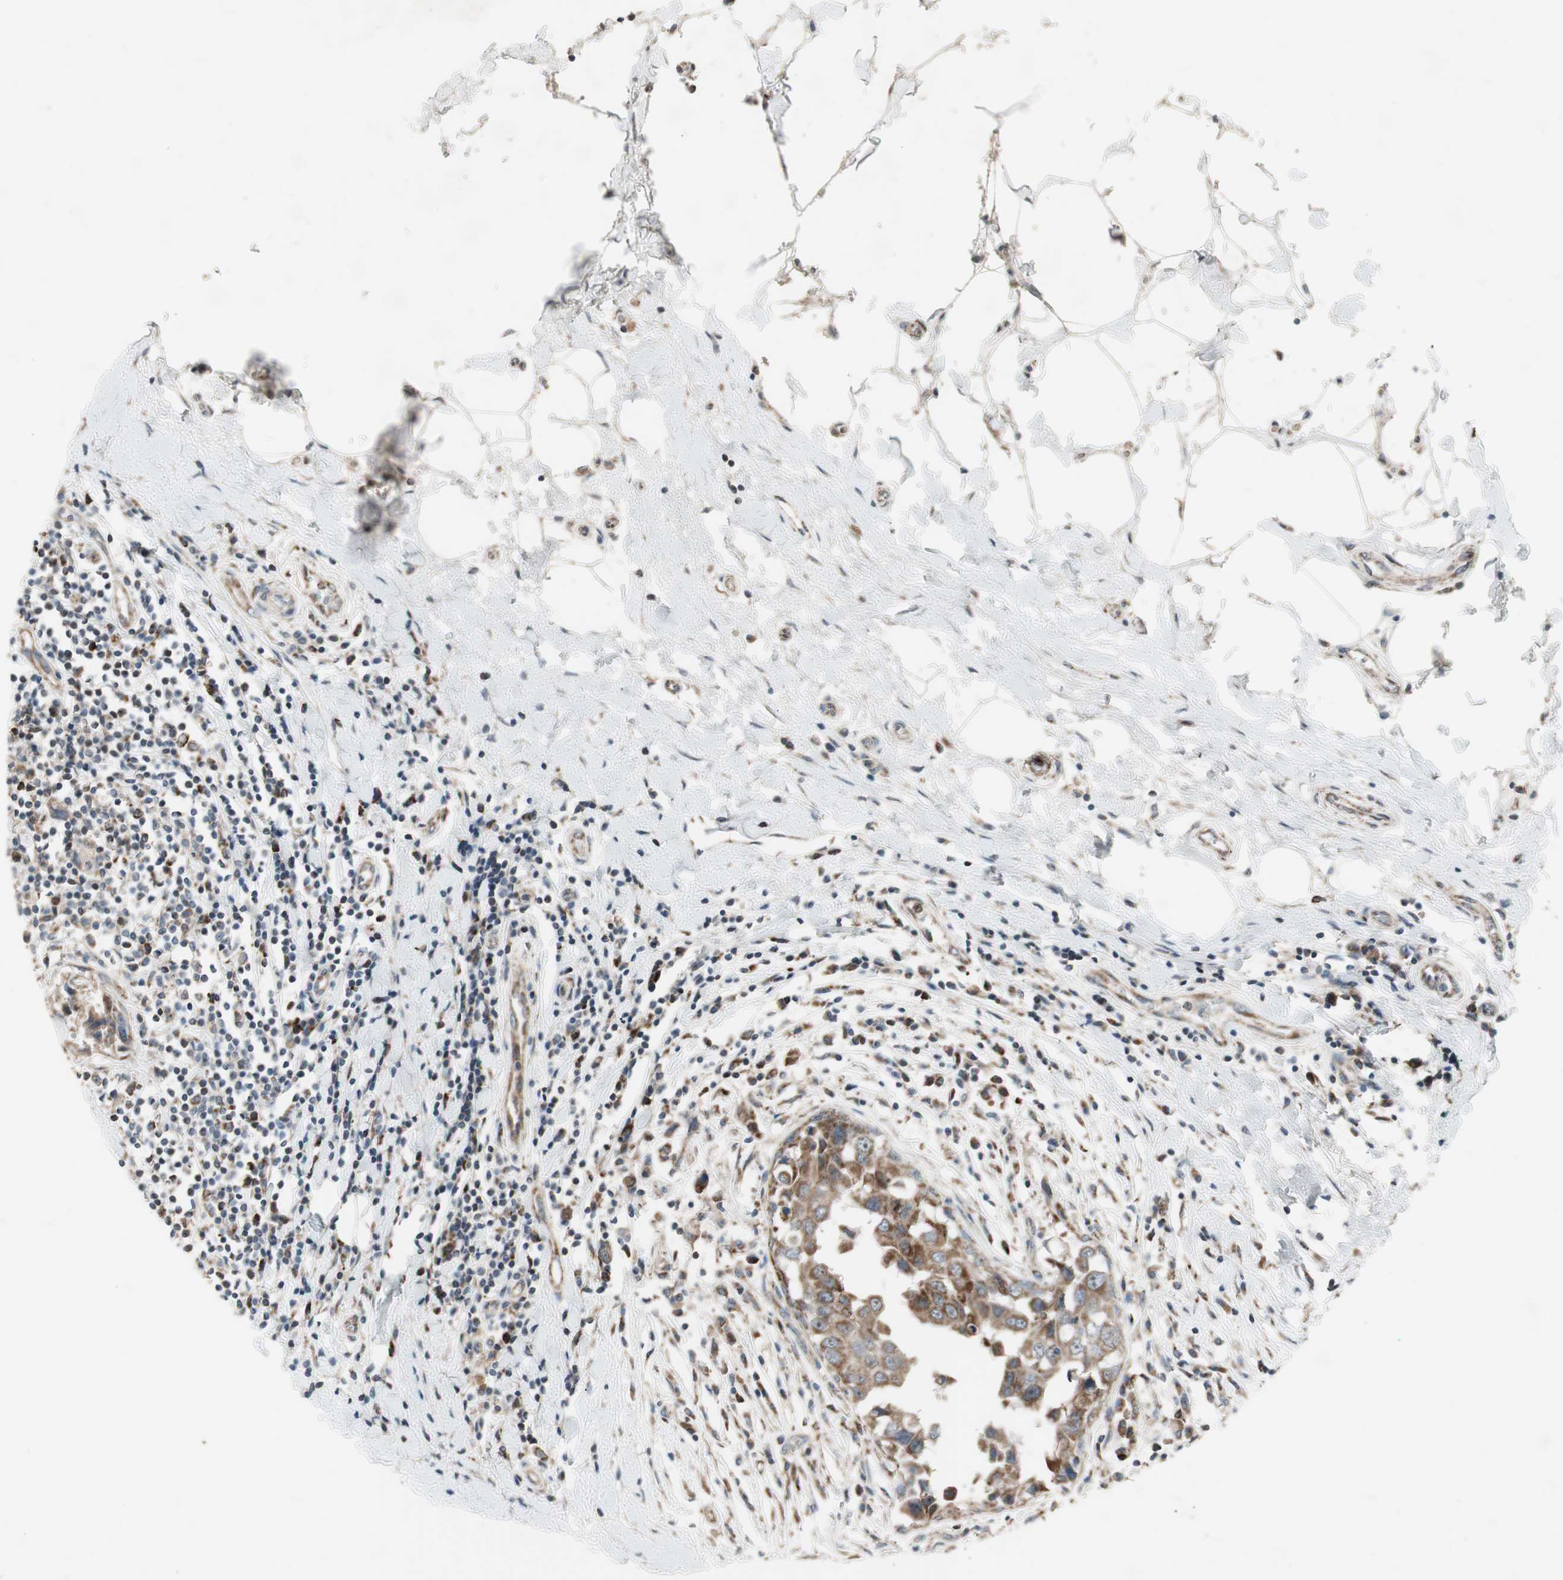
{"staining": {"intensity": "weak", "quantity": ">75%", "location": "cytoplasmic/membranous"}, "tissue": "breast cancer", "cell_type": "Tumor cells", "image_type": "cancer", "snomed": [{"axis": "morphology", "description": "Duct carcinoma"}, {"axis": "topography", "description": "Breast"}], "caption": "An immunohistochemistry photomicrograph of tumor tissue is shown. Protein staining in brown shows weak cytoplasmic/membranous positivity in infiltrating ductal carcinoma (breast) within tumor cells.", "gene": "CPT1A", "patient": {"sex": "female", "age": 27}}